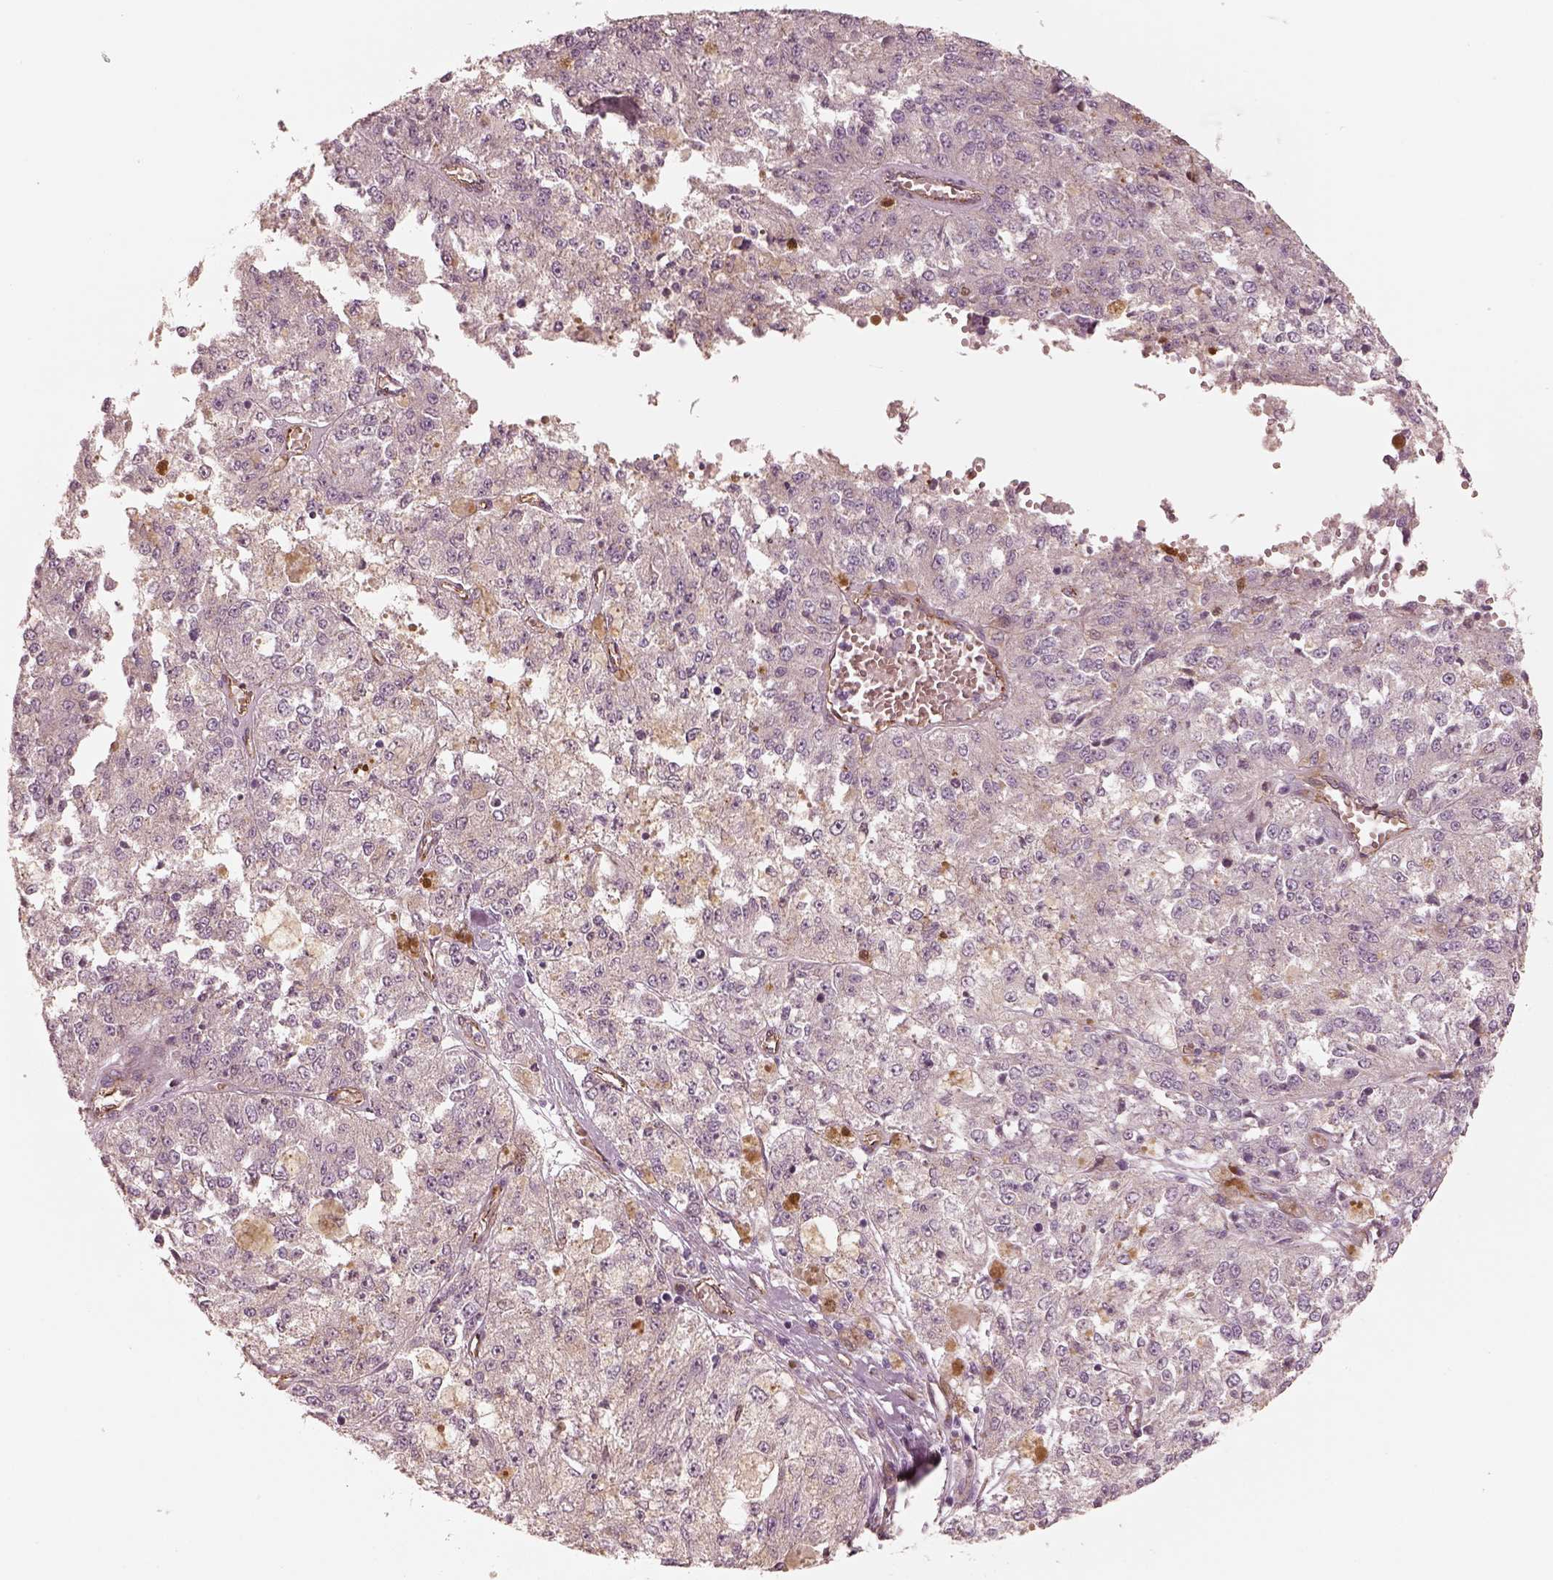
{"staining": {"intensity": "negative", "quantity": "none", "location": "none"}, "tissue": "melanoma", "cell_type": "Tumor cells", "image_type": "cancer", "snomed": [{"axis": "morphology", "description": "Malignant melanoma, Metastatic site"}, {"axis": "topography", "description": "Lymph node"}], "caption": "This image is of malignant melanoma (metastatic site) stained with immunohistochemistry (IHC) to label a protein in brown with the nuclei are counter-stained blue. There is no staining in tumor cells.", "gene": "CRYM", "patient": {"sex": "female", "age": 64}}